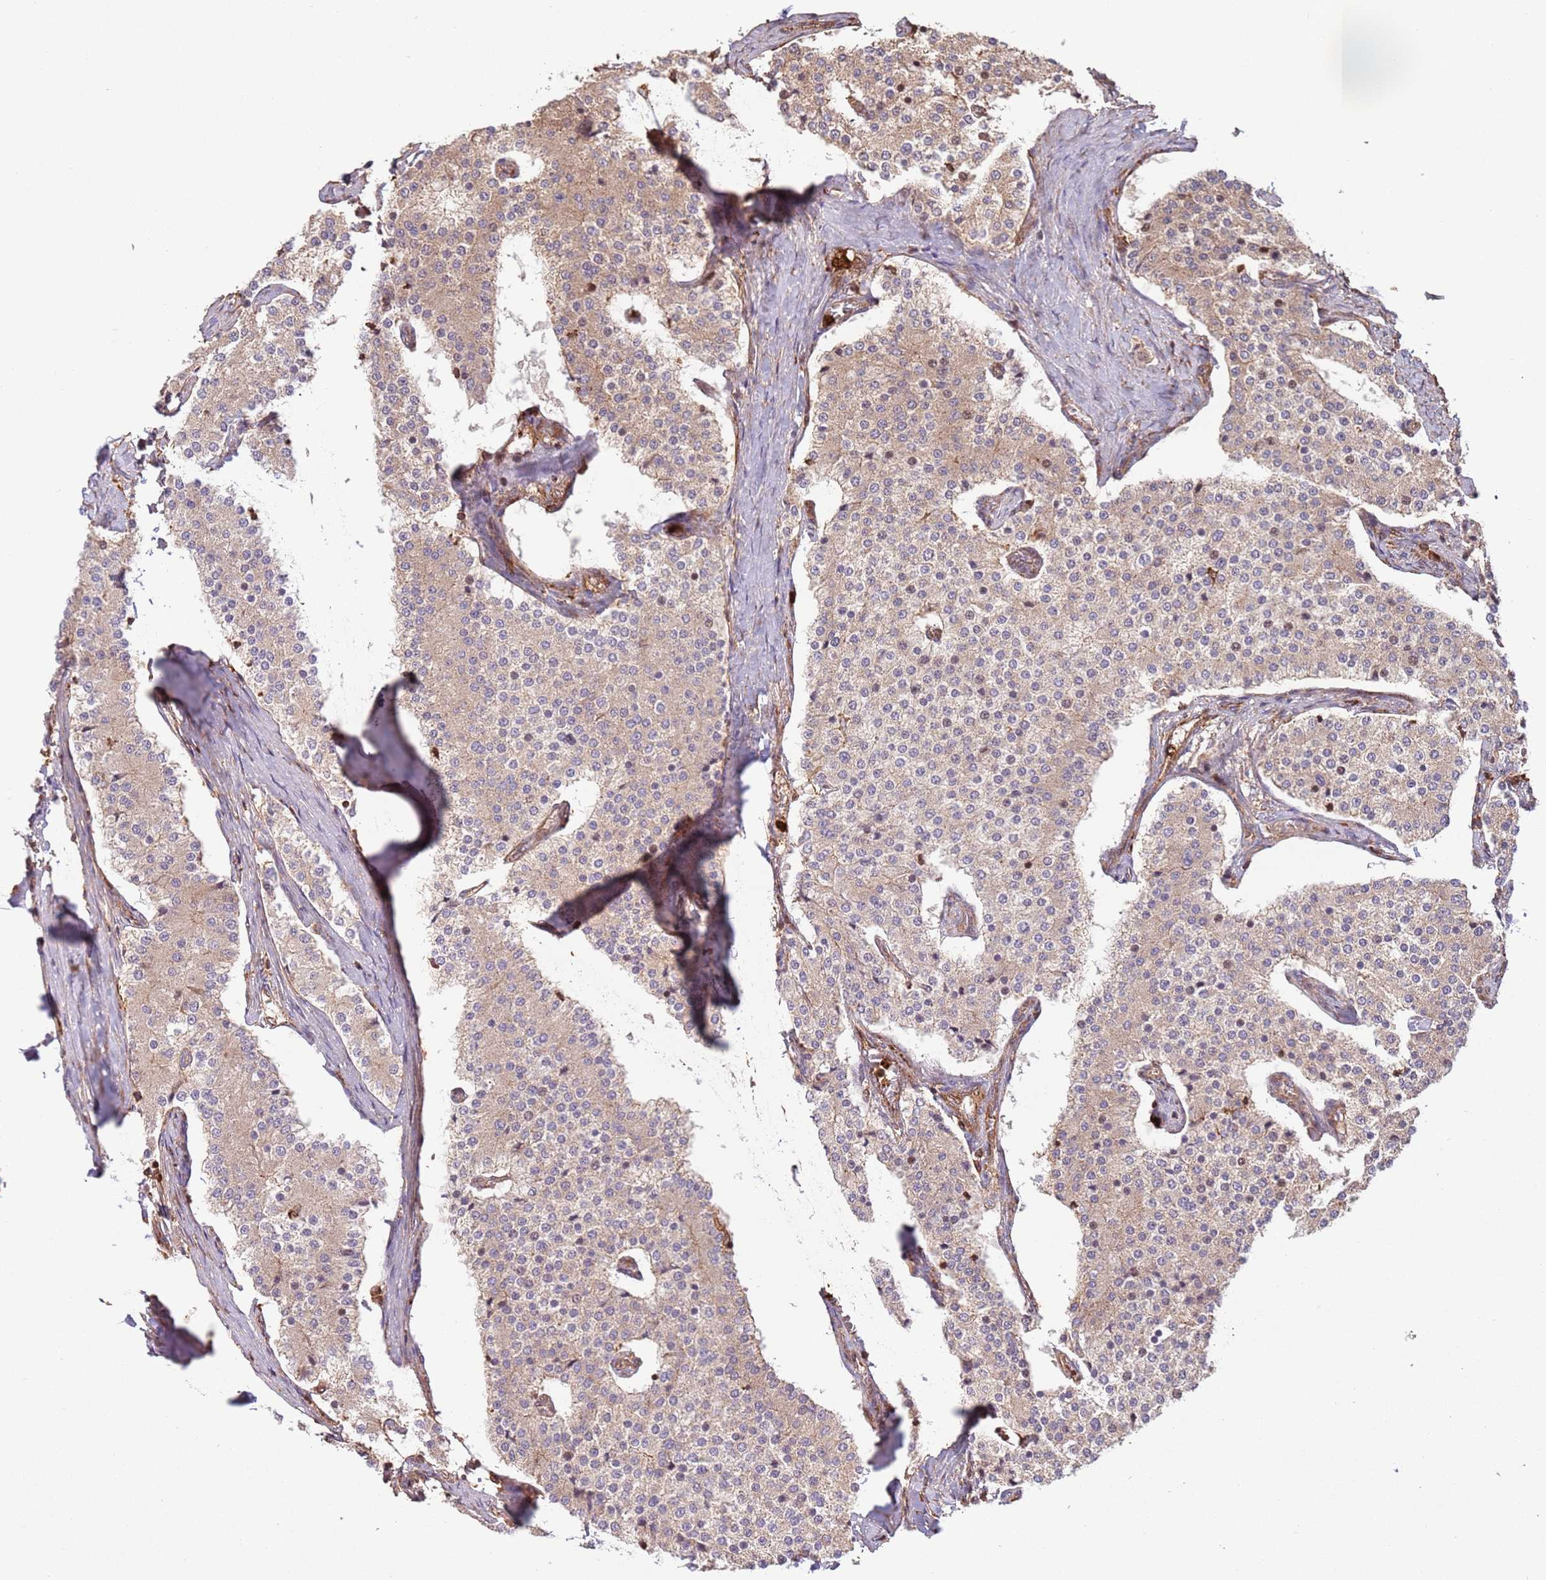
{"staining": {"intensity": "weak", "quantity": "25%-75%", "location": "cytoplasmic/membranous"}, "tissue": "carcinoid", "cell_type": "Tumor cells", "image_type": "cancer", "snomed": [{"axis": "morphology", "description": "Carcinoid, malignant, NOS"}, {"axis": "topography", "description": "Colon"}], "caption": "Malignant carcinoid tissue demonstrates weak cytoplasmic/membranous expression in approximately 25%-75% of tumor cells", "gene": "NDUFAF4", "patient": {"sex": "female", "age": 52}}